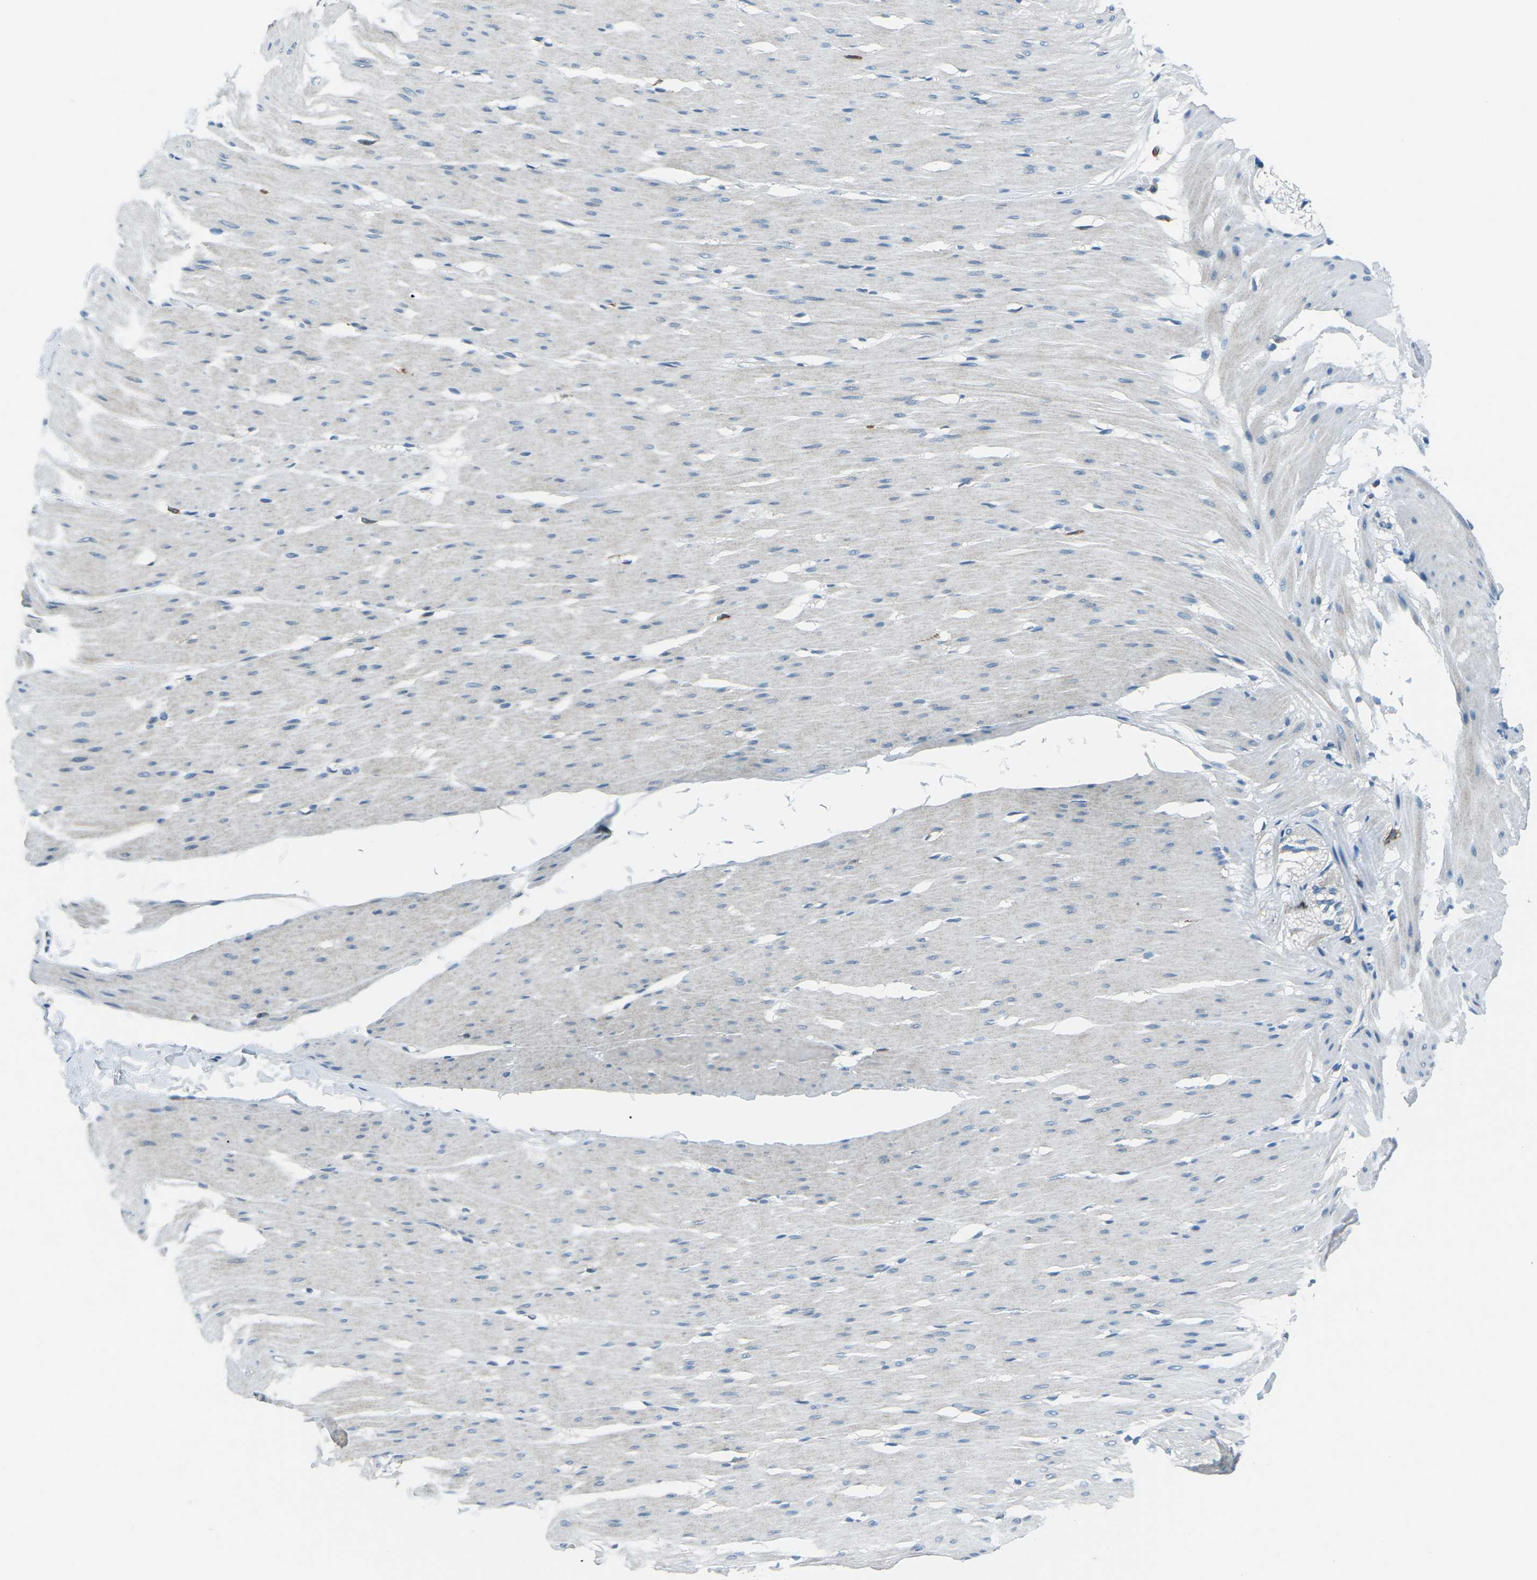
{"staining": {"intensity": "negative", "quantity": "none", "location": "none"}, "tissue": "smooth muscle", "cell_type": "Smooth muscle cells", "image_type": "normal", "snomed": [{"axis": "morphology", "description": "Normal tissue, NOS"}, {"axis": "topography", "description": "Smooth muscle"}, {"axis": "topography", "description": "Colon"}], "caption": "Smooth muscle stained for a protein using IHC demonstrates no expression smooth muscle cells.", "gene": "CD1D", "patient": {"sex": "male", "age": 67}}